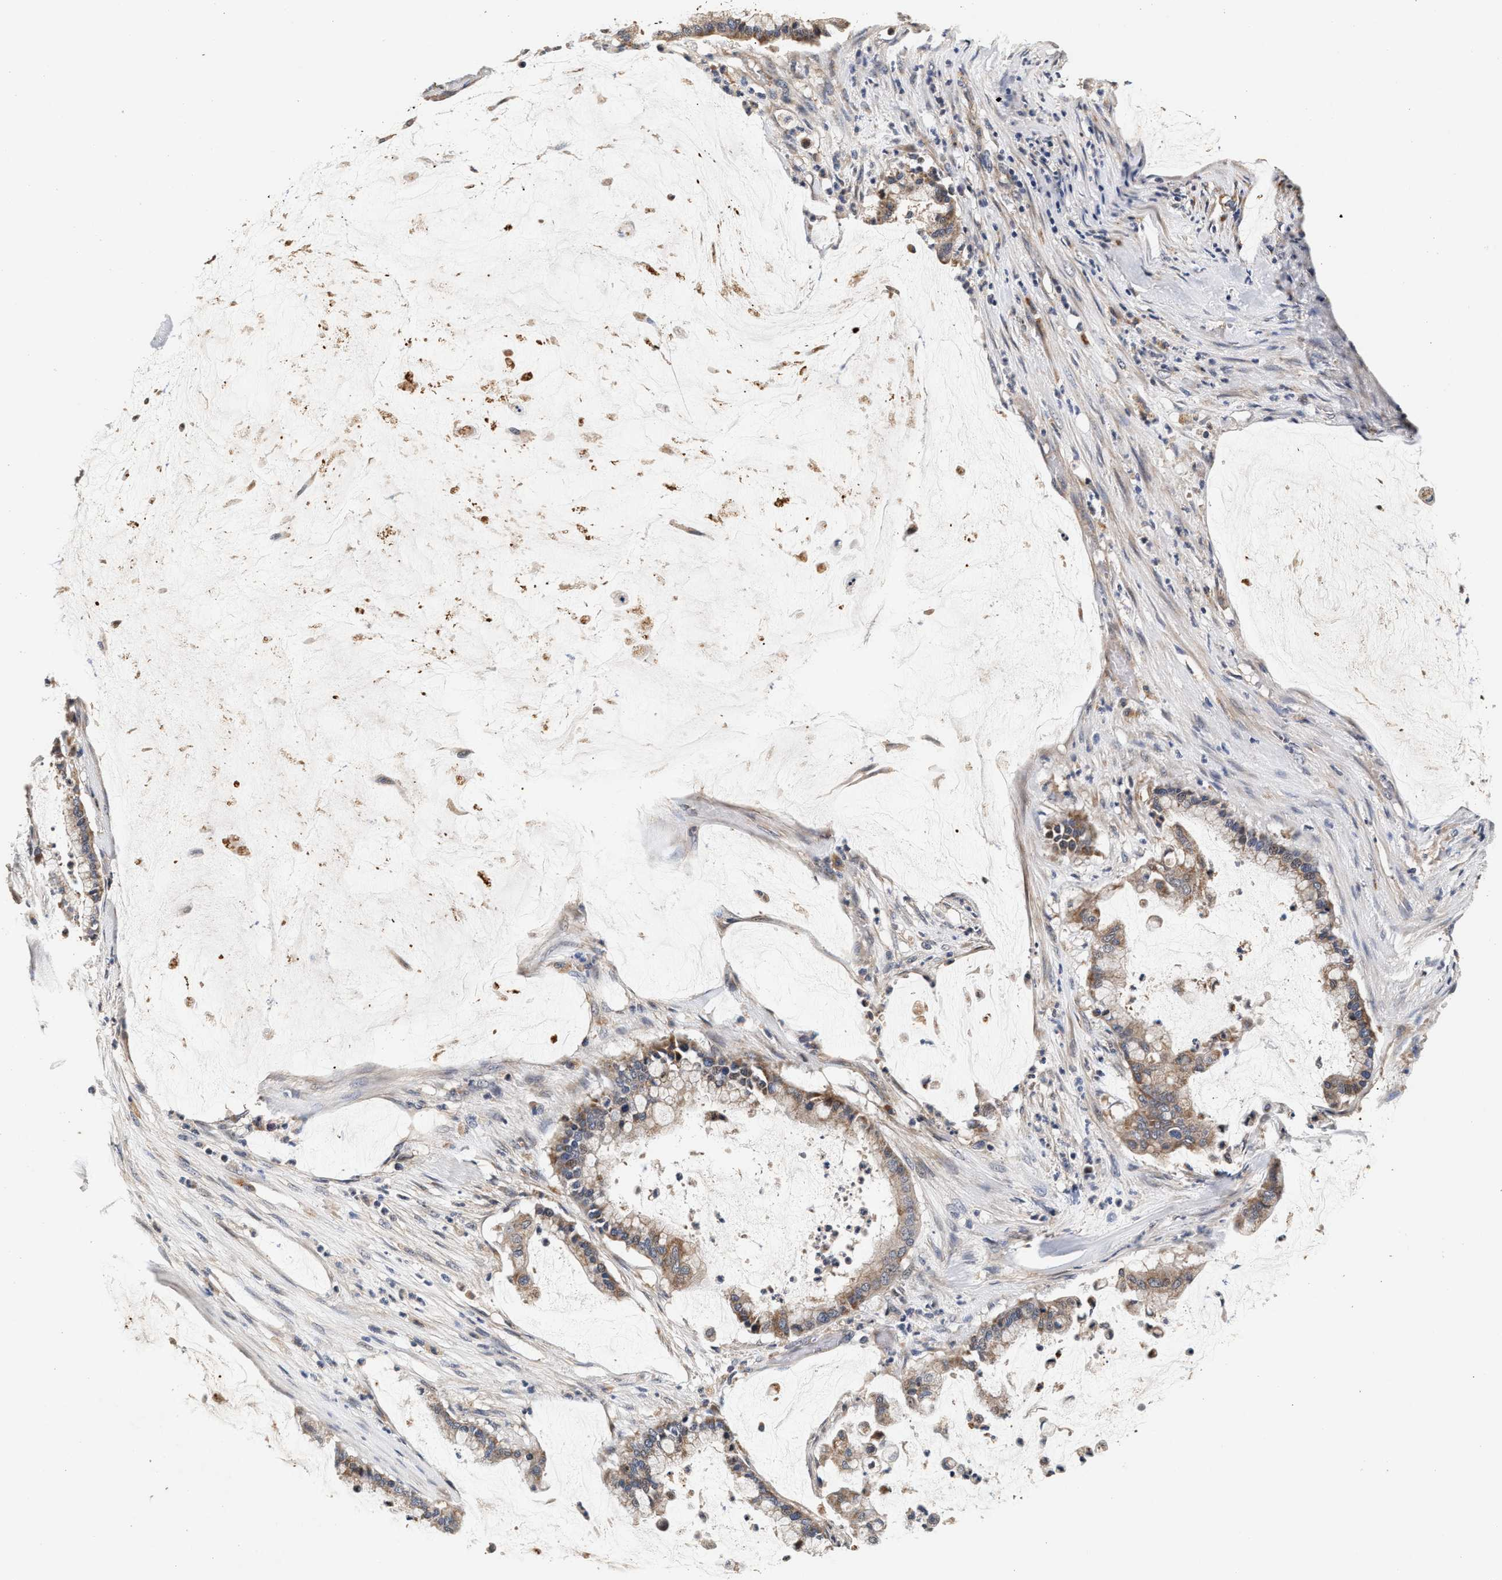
{"staining": {"intensity": "moderate", "quantity": ">75%", "location": "cytoplasmic/membranous"}, "tissue": "pancreatic cancer", "cell_type": "Tumor cells", "image_type": "cancer", "snomed": [{"axis": "morphology", "description": "Adenocarcinoma, NOS"}, {"axis": "topography", "description": "Pancreas"}], "caption": "Immunohistochemistry (IHC) of pancreatic adenocarcinoma exhibits medium levels of moderate cytoplasmic/membranous expression in approximately >75% of tumor cells.", "gene": "PTGR3", "patient": {"sex": "male", "age": 41}}